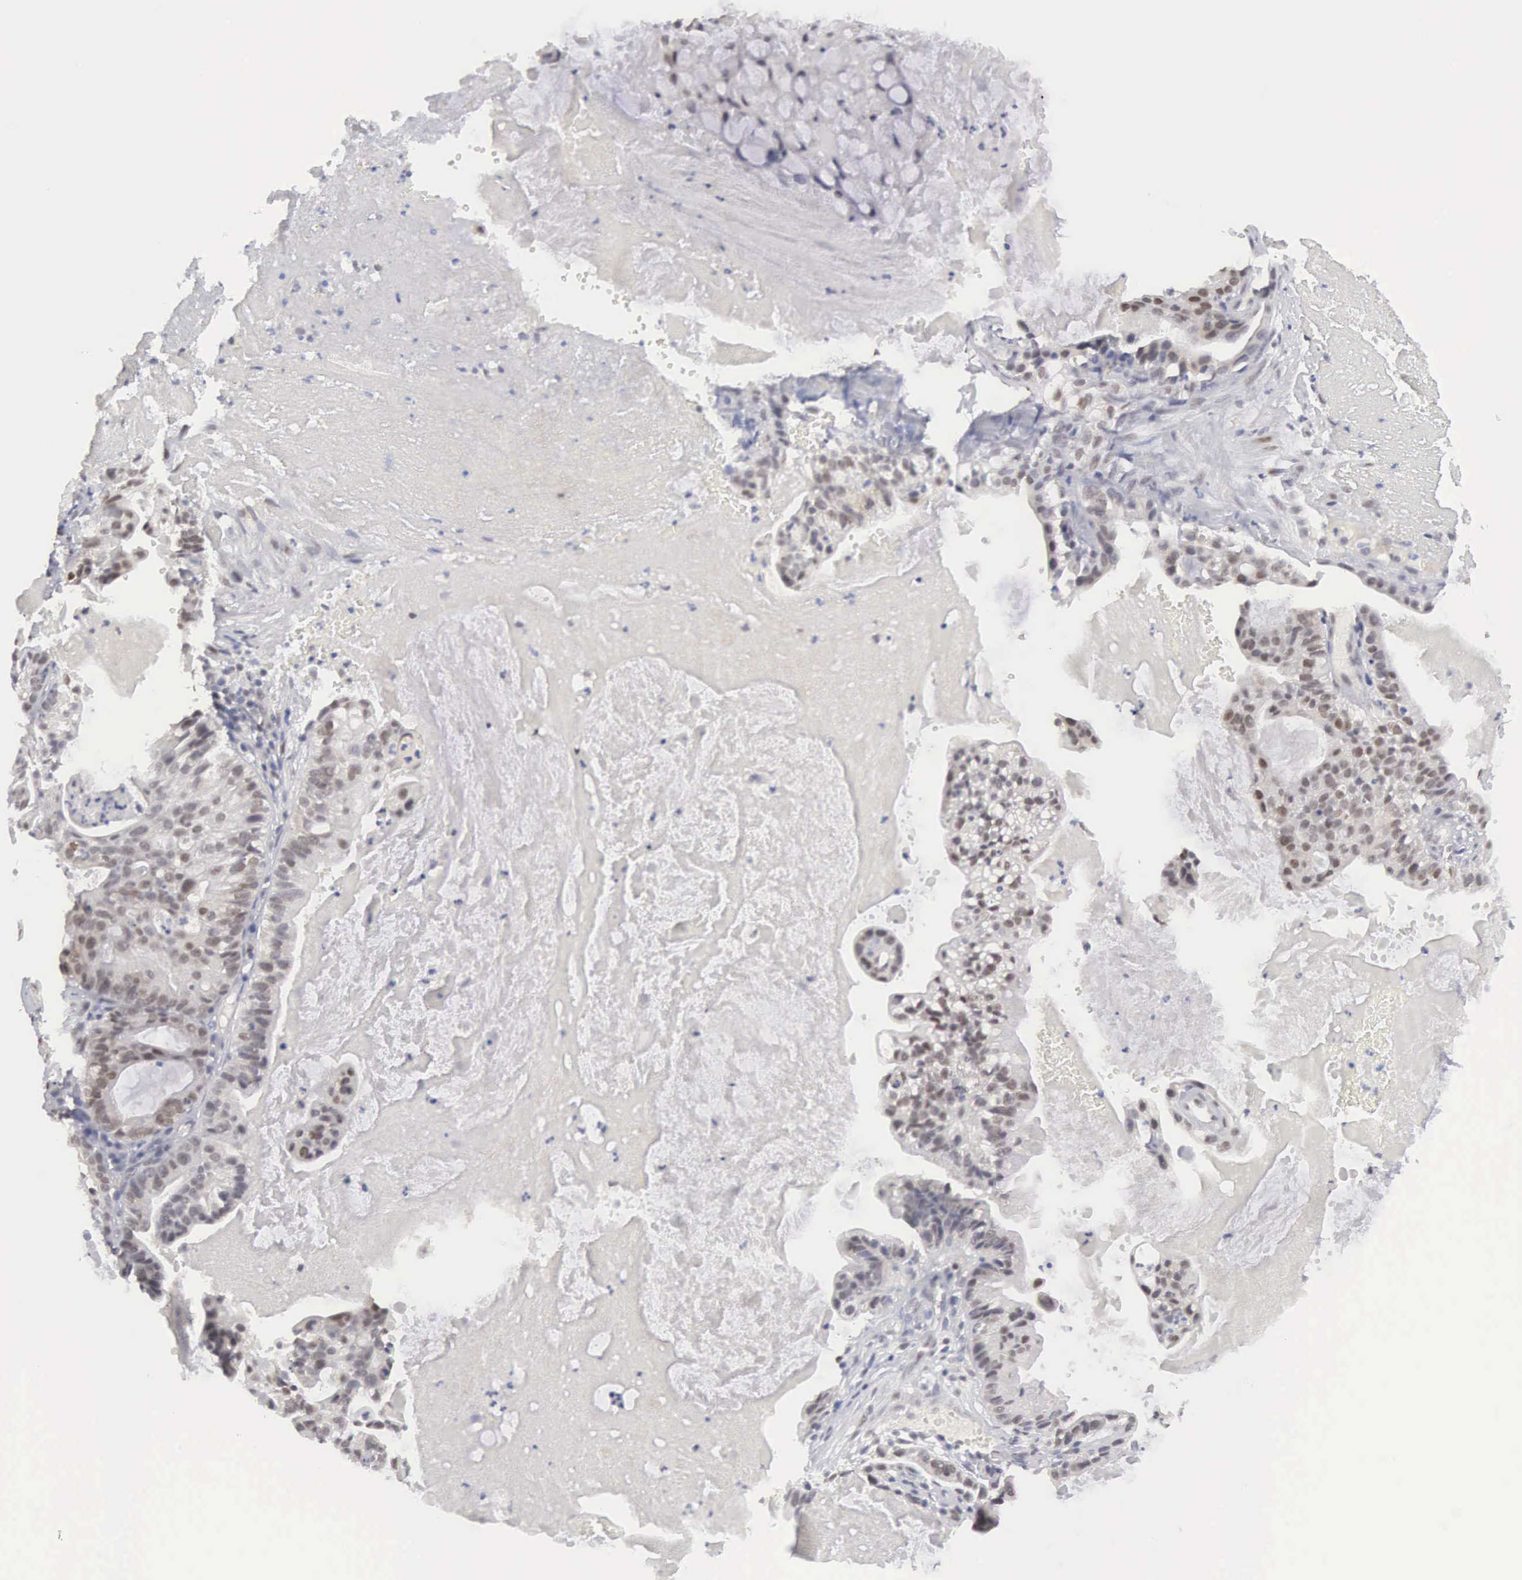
{"staining": {"intensity": "moderate", "quantity": "25%-75%", "location": "nuclear"}, "tissue": "cervical cancer", "cell_type": "Tumor cells", "image_type": "cancer", "snomed": [{"axis": "morphology", "description": "Adenocarcinoma, NOS"}, {"axis": "topography", "description": "Cervix"}], "caption": "Approximately 25%-75% of tumor cells in cervical adenocarcinoma show moderate nuclear protein positivity as visualized by brown immunohistochemical staining.", "gene": "MNAT1", "patient": {"sex": "female", "age": 41}}